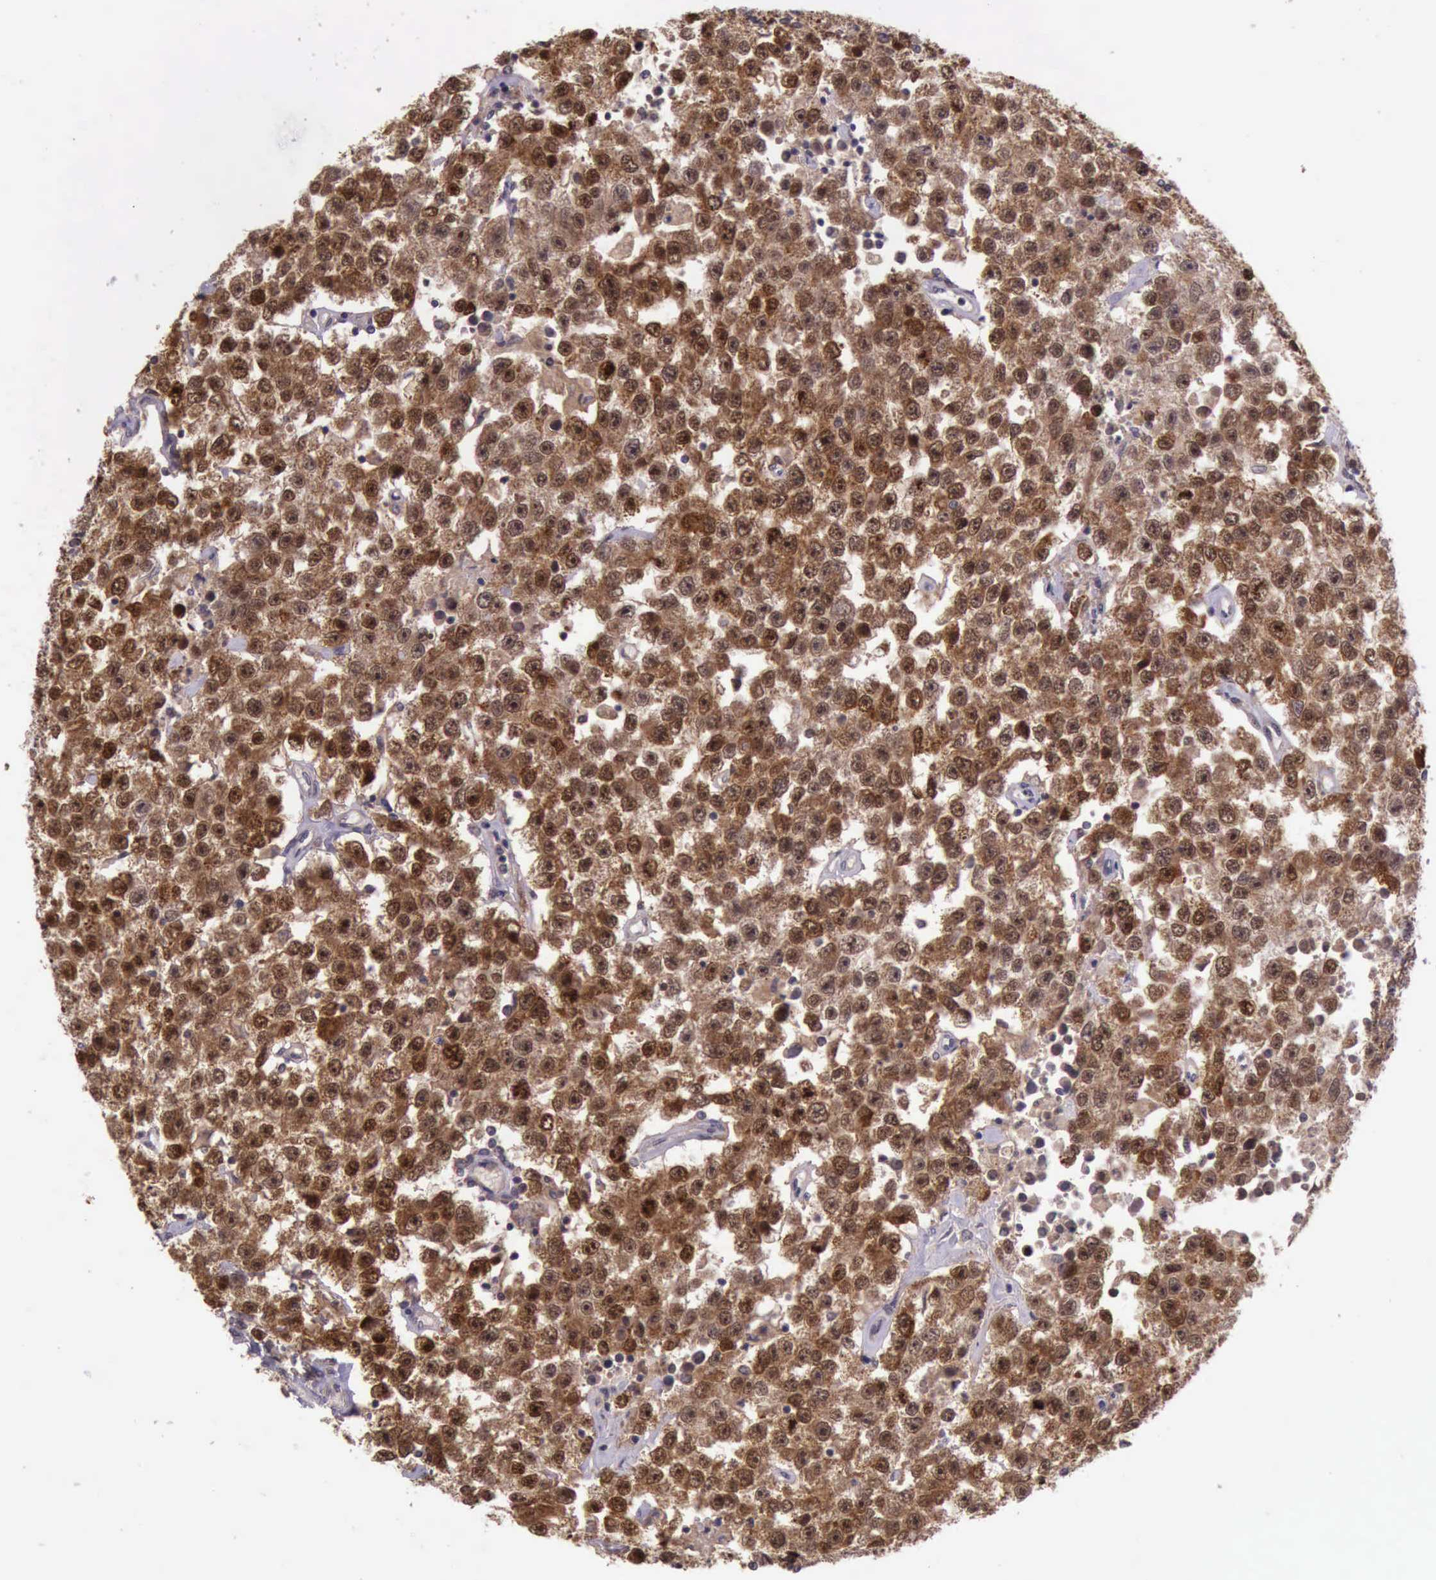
{"staining": {"intensity": "moderate", "quantity": ">75%", "location": "cytoplasmic/membranous,nuclear"}, "tissue": "testis cancer", "cell_type": "Tumor cells", "image_type": "cancer", "snomed": [{"axis": "morphology", "description": "Seminoma, NOS"}, {"axis": "topography", "description": "Testis"}], "caption": "Testis seminoma tissue displays moderate cytoplasmic/membranous and nuclear expression in approximately >75% of tumor cells", "gene": "PRICKLE3", "patient": {"sex": "male", "age": 52}}